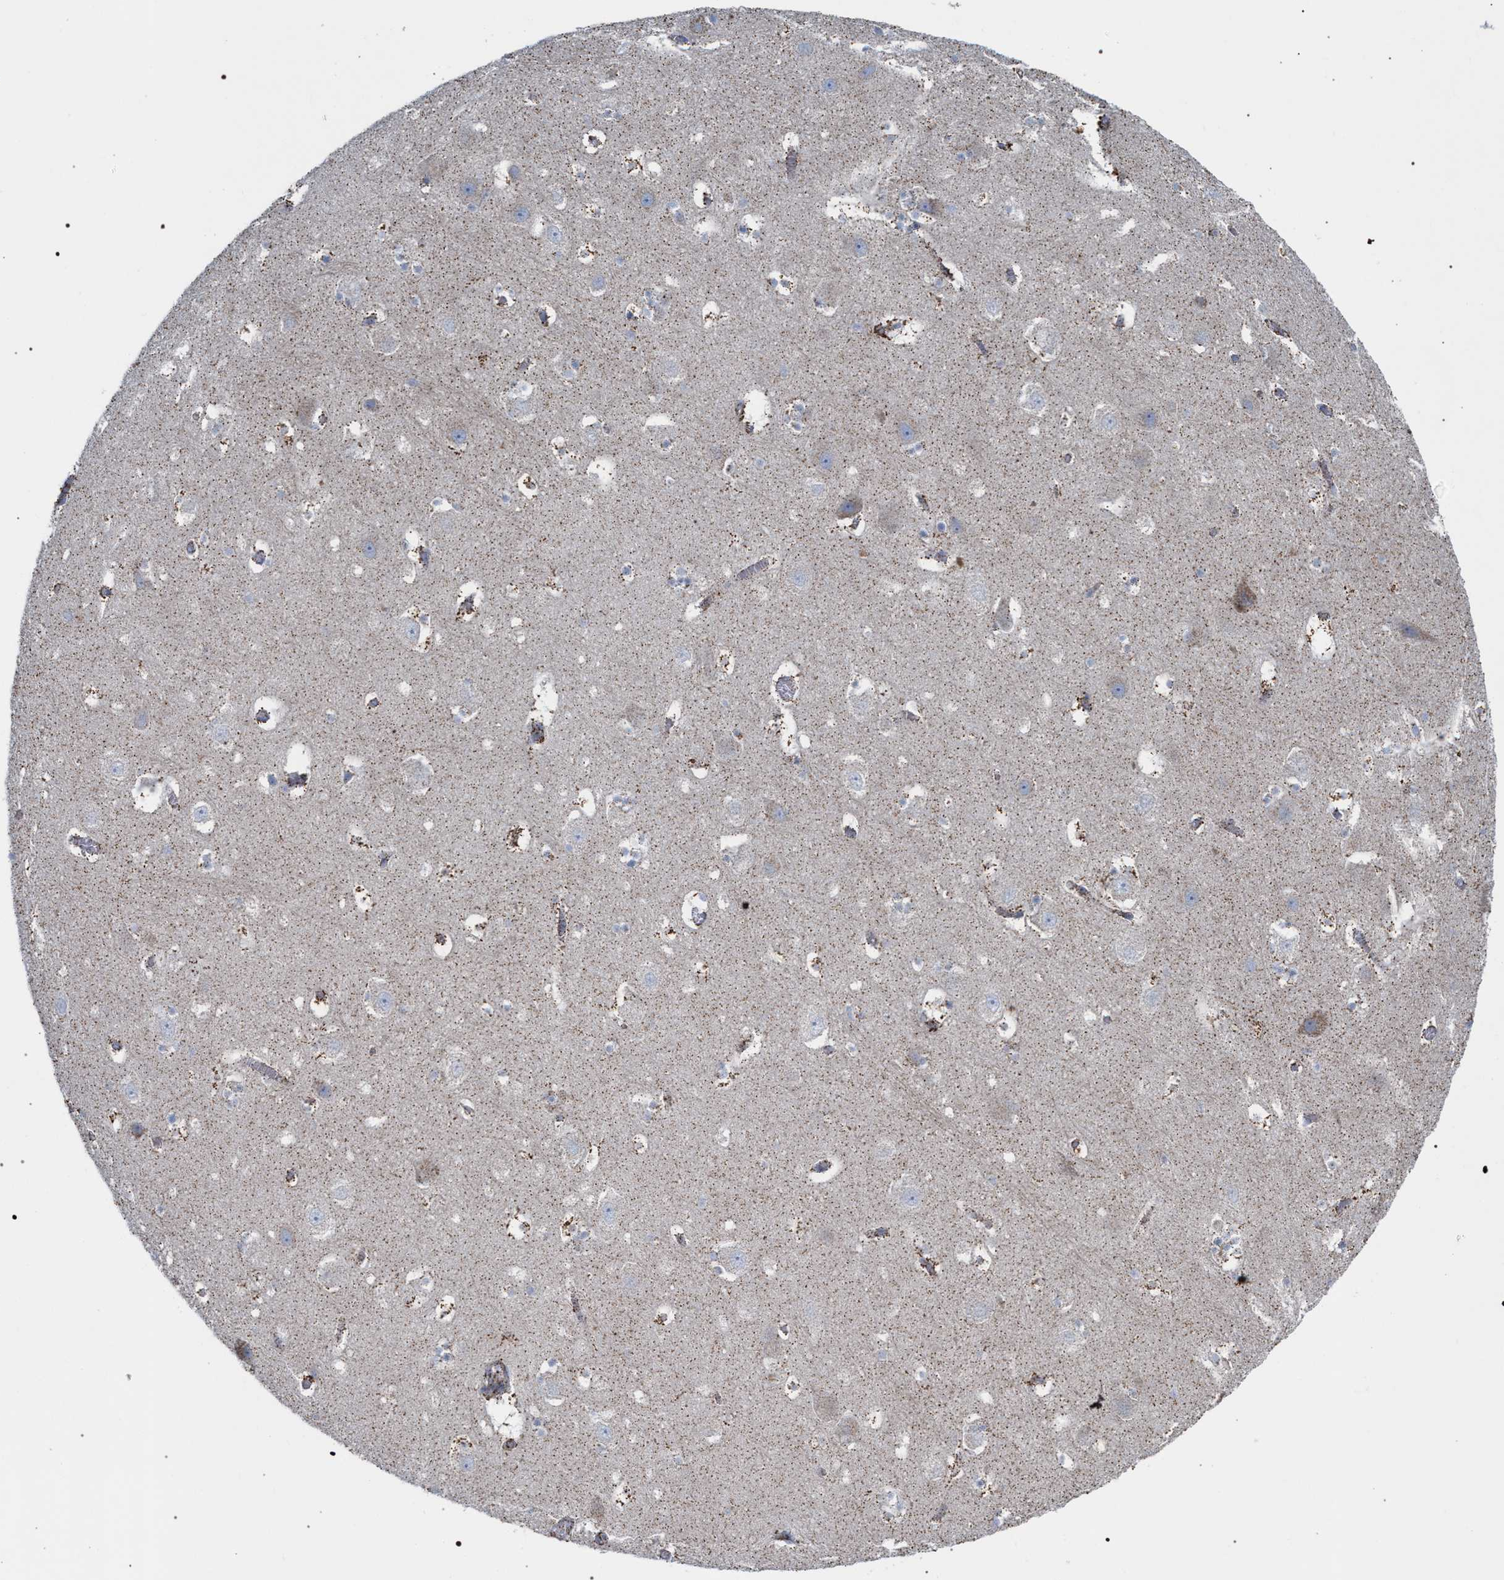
{"staining": {"intensity": "moderate", "quantity": "25%-75%", "location": "cytoplasmic/membranous"}, "tissue": "hippocampus", "cell_type": "Glial cells", "image_type": "normal", "snomed": [{"axis": "morphology", "description": "Normal tissue, NOS"}, {"axis": "topography", "description": "Hippocampus"}], "caption": "Hippocampus stained with DAB (3,3'-diaminobenzidine) immunohistochemistry (IHC) reveals medium levels of moderate cytoplasmic/membranous staining in about 25%-75% of glial cells.", "gene": "ECI2", "patient": {"sex": "male", "age": 45}}